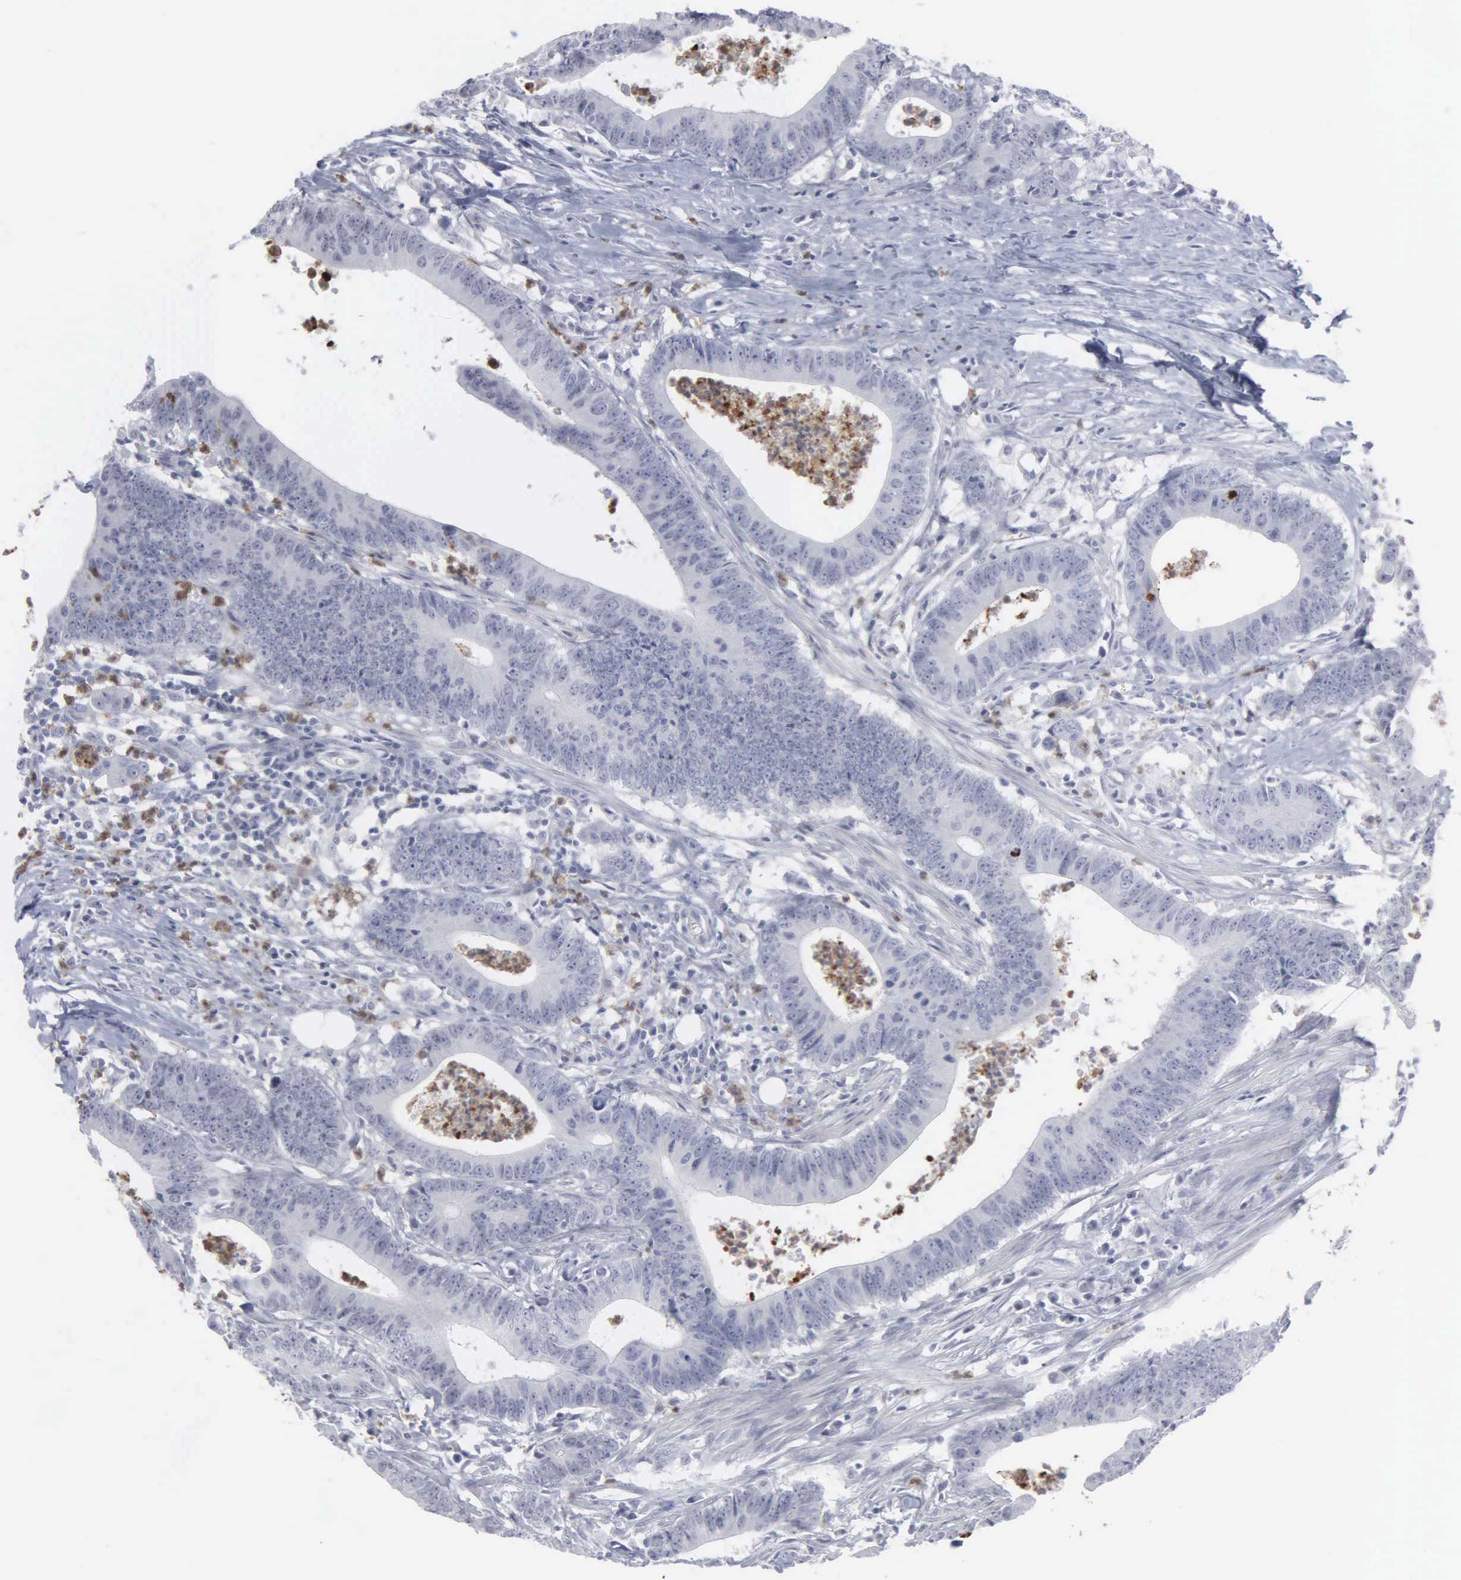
{"staining": {"intensity": "negative", "quantity": "none", "location": "none"}, "tissue": "colorectal cancer", "cell_type": "Tumor cells", "image_type": "cancer", "snomed": [{"axis": "morphology", "description": "Adenocarcinoma, NOS"}, {"axis": "topography", "description": "Colon"}], "caption": "Colorectal cancer was stained to show a protein in brown. There is no significant expression in tumor cells.", "gene": "SPIN3", "patient": {"sex": "male", "age": 55}}